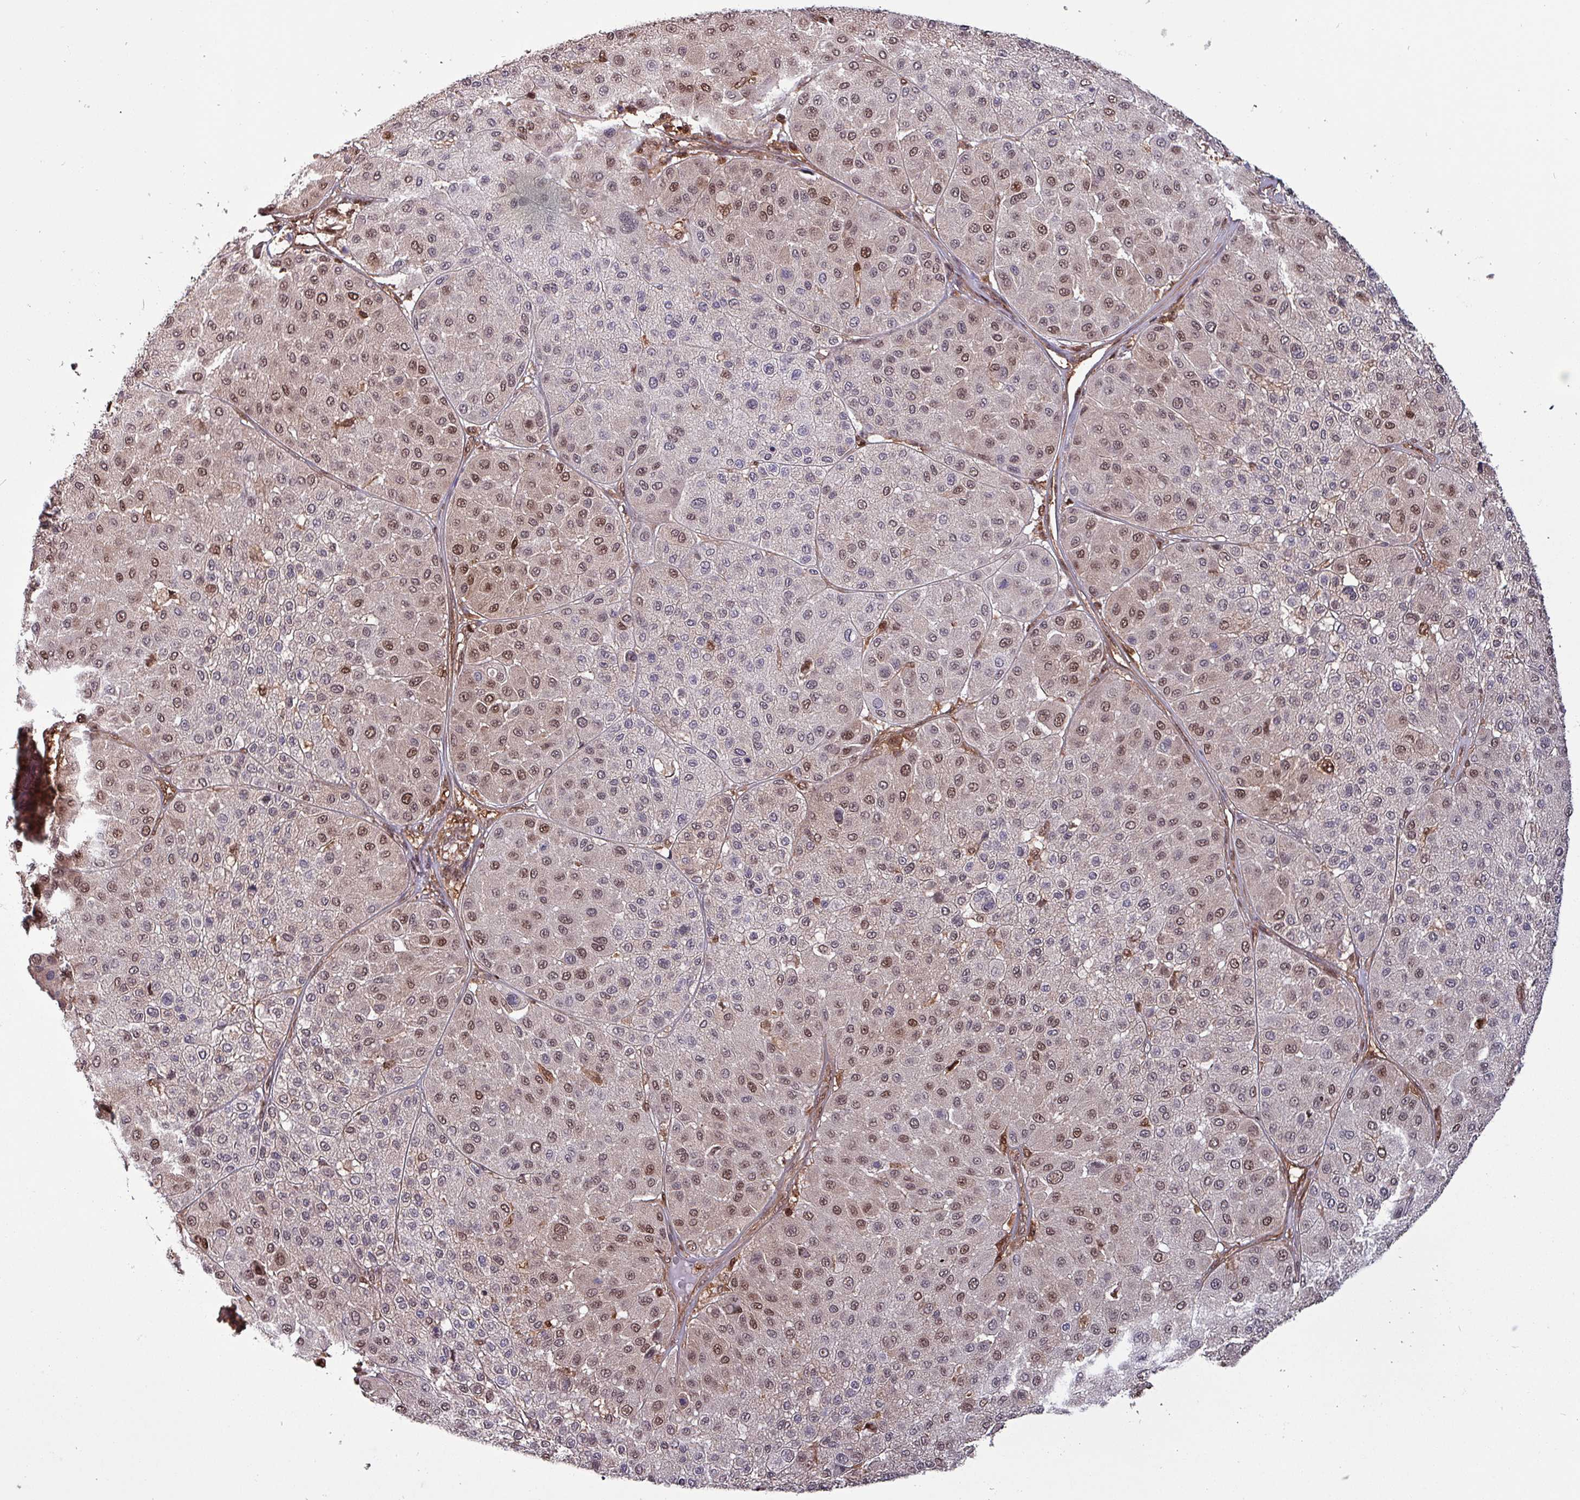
{"staining": {"intensity": "moderate", "quantity": "25%-75%", "location": "cytoplasmic/membranous,nuclear"}, "tissue": "melanoma", "cell_type": "Tumor cells", "image_type": "cancer", "snomed": [{"axis": "morphology", "description": "Malignant melanoma, Metastatic site"}, {"axis": "topography", "description": "Smooth muscle"}], "caption": "High-magnification brightfield microscopy of malignant melanoma (metastatic site) stained with DAB (brown) and counterstained with hematoxylin (blue). tumor cells exhibit moderate cytoplasmic/membranous and nuclear expression is appreciated in approximately25%-75% of cells.", "gene": "PSMB8", "patient": {"sex": "male", "age": 41}}